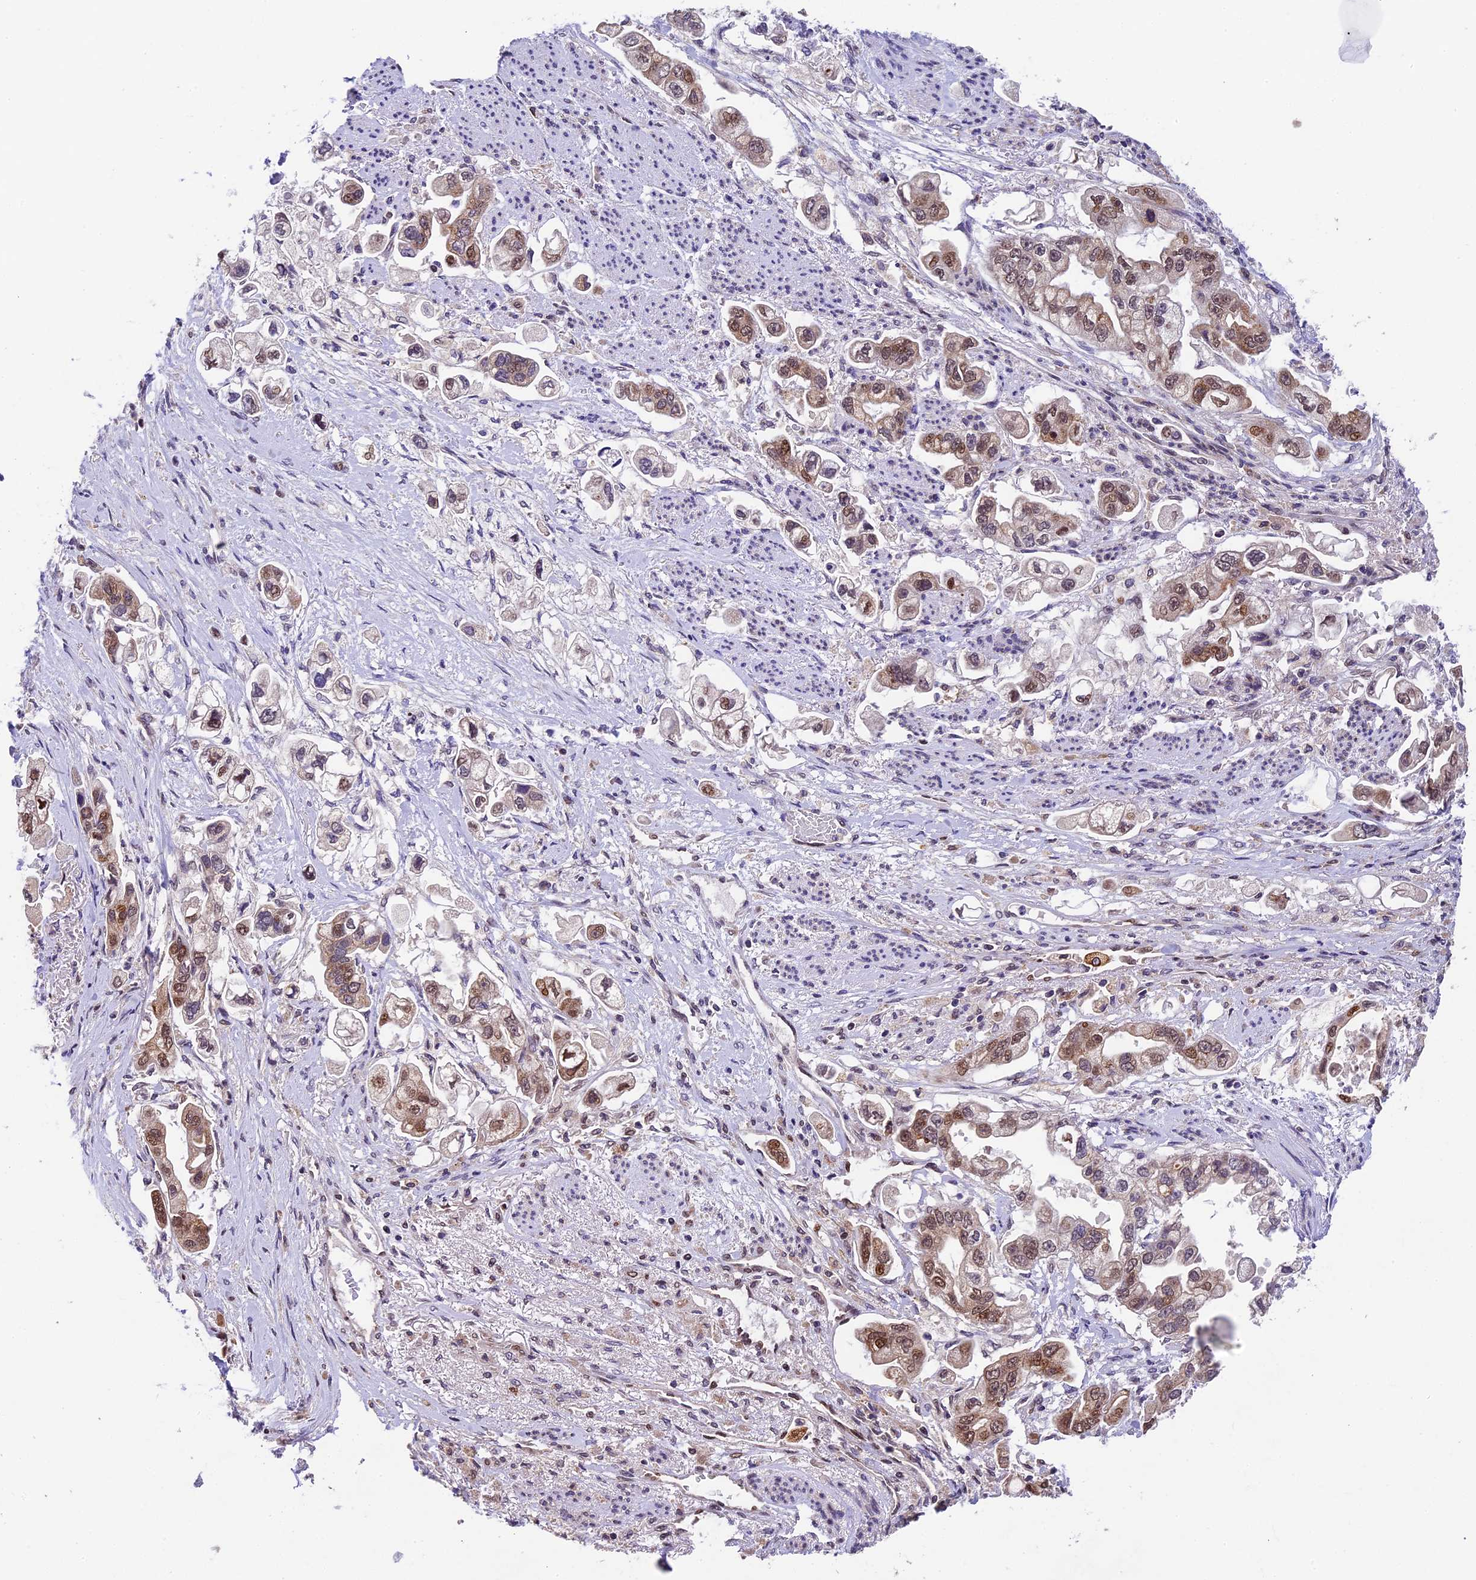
{"staining": {"intensity": "moderate", "quantity": ">75%", "location": "nuclear"}, "tissue": "stomach cancer", "cell_type": "Tumor cells", "image_type": "cancer", "snomed": [{"axis": "morphology", "description": "Adenocarcinoma, NOS"}, {"axis": "topography", "description": "Stomach"}], "caption": "Immunohistochemical staining of stomach adenocarcinoma demonstrates medium levels of moderate nuclear protein staining in approximately >75% of tumor cells.", "gene": "CCSER1", "patient": {"sex": "male", "age": 62}}